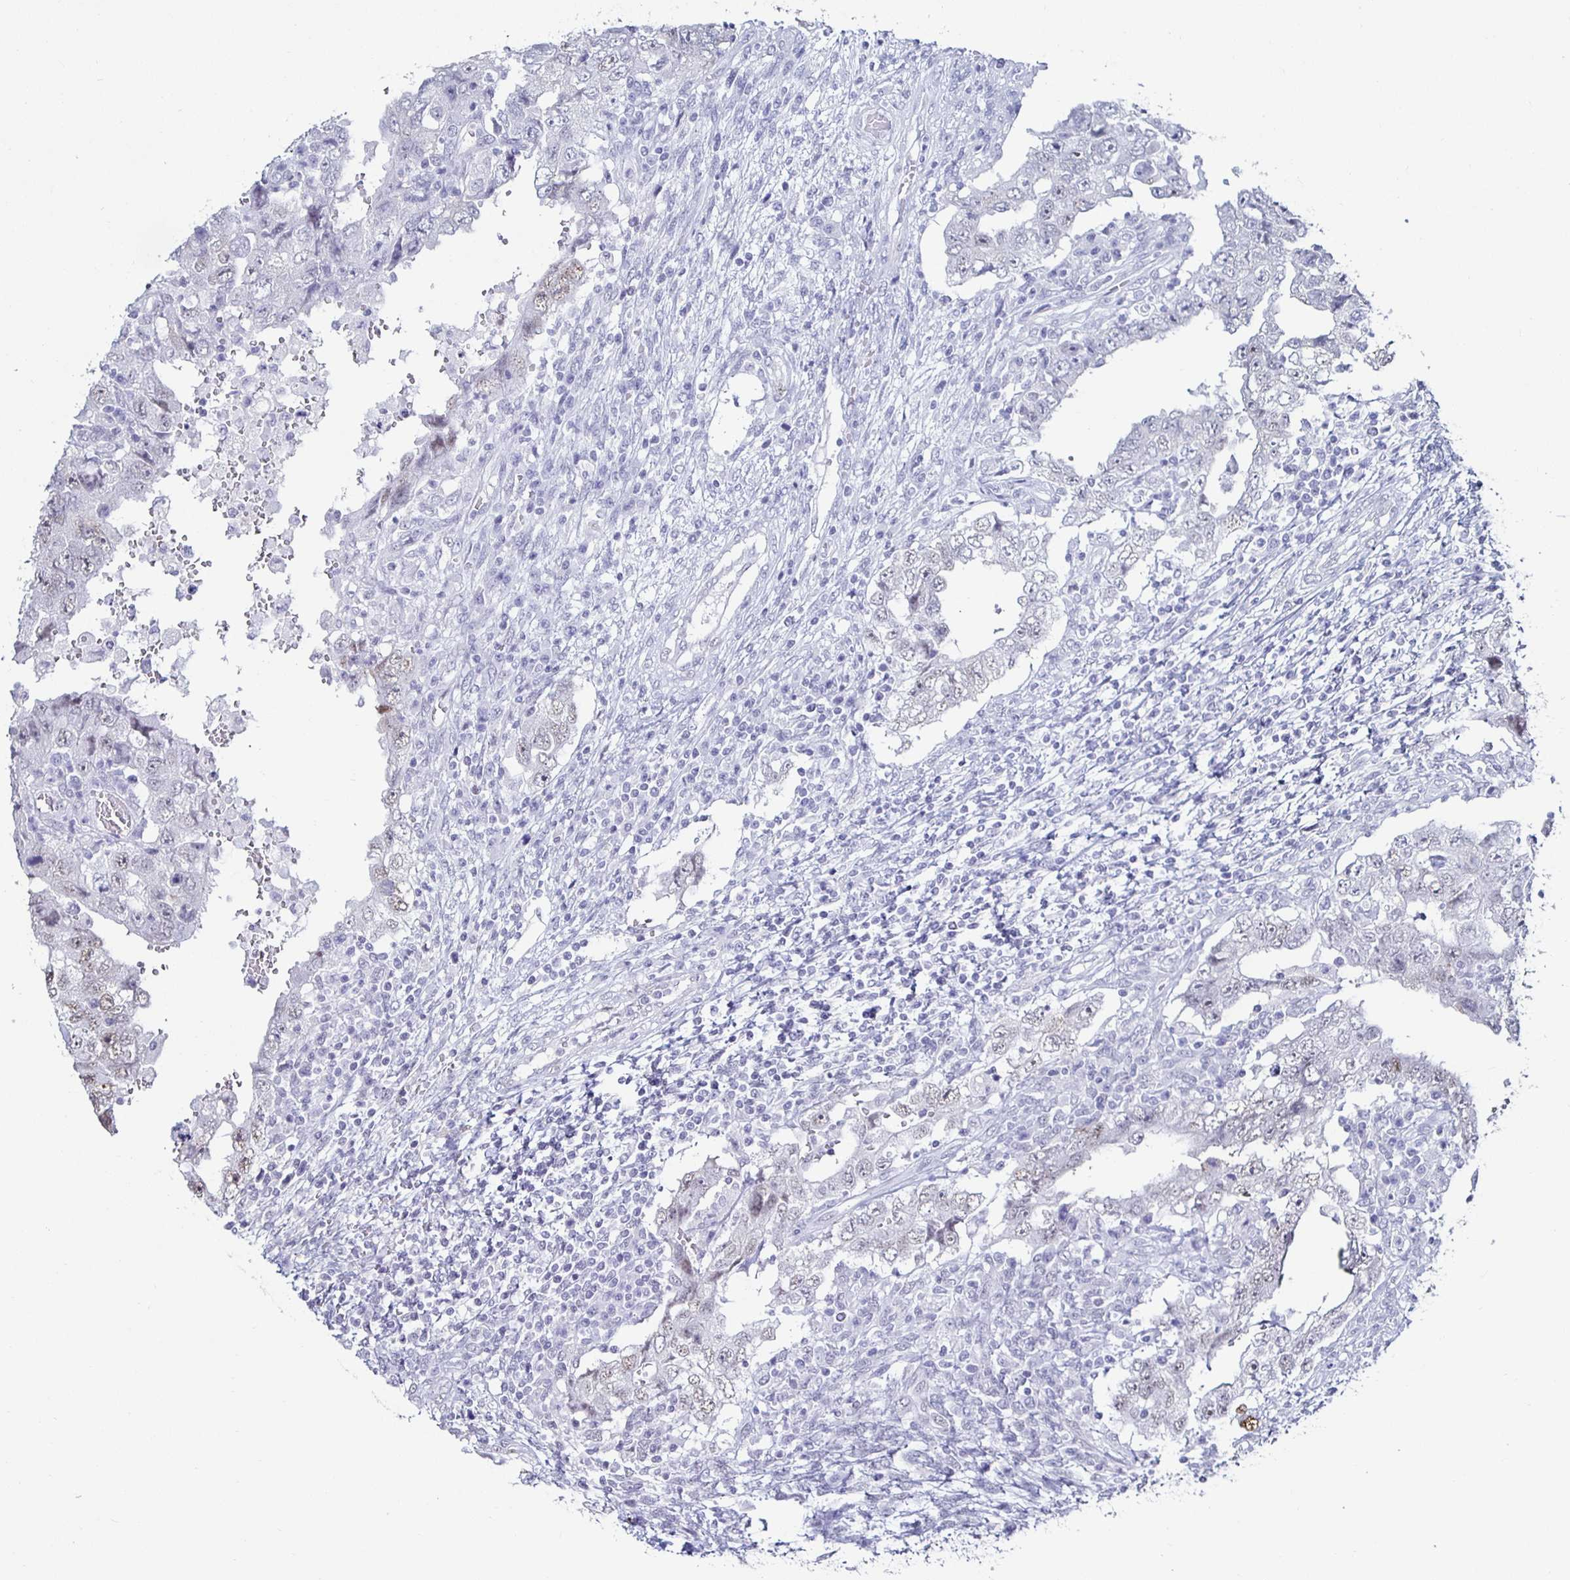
{"staining": {"intensity": "moderate", "quantity": "<25%", "location": "nuclear"}, "tissue": "testis cancer", "cell_type": "Tumor cells", "image_type": "cancer", "snomed": [{"axis": "morphology", "description": "Carcinoma, Embryonal, NOS"}, {"axis": "topography", "description": "Testis"}], "caption": "High-magnification brightfield microscopy of embryonal carcinoma (testis) stained with DAB (brown) and counterstained with hematoxylin (blue). tumor cells exhibit moderate nuclear expression is present in about<25% of cells.", "gene": "DDX39B", "patient": {"sex": "male", "age": 26}}